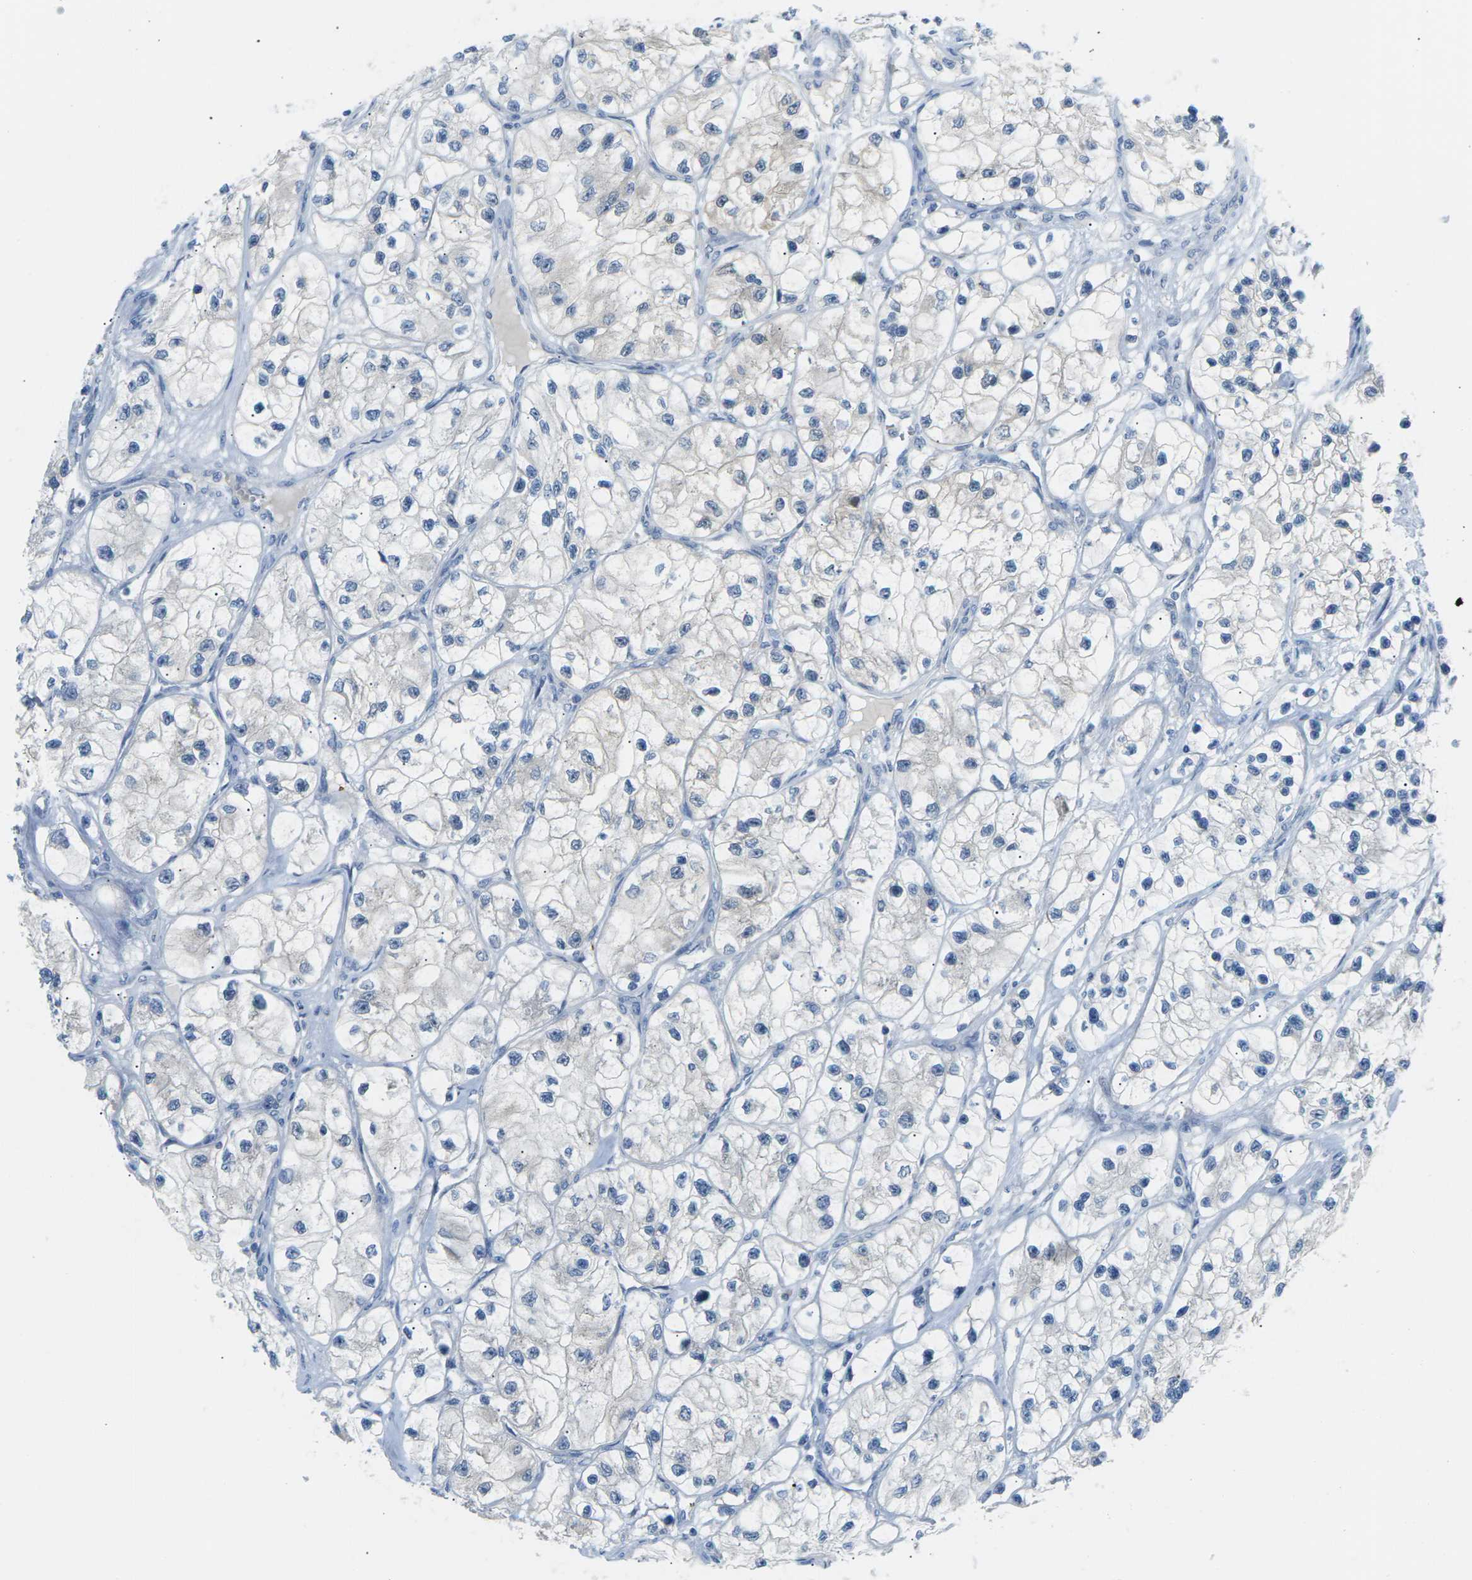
{"staining": {"intensity": "negative", "quantity": "none", "location": "none"}, "tissue": "renal cancer", "cell_type": "Tumor cells", "image_type": "cancer", "snomed": [{"axis": "morphology", "description": "Adenocarcinoma, NOS"}, {"axis": "topography", "description": "Kidney"}], "caption": "DAB (3,3'-diaminobenzidine) immunohistochemical staining of human adenocarcinoma (renal) displays no significant positivity in tumor cells.", "gene": "PSAT1", "patient": {"sex": "female", "age": 57}}